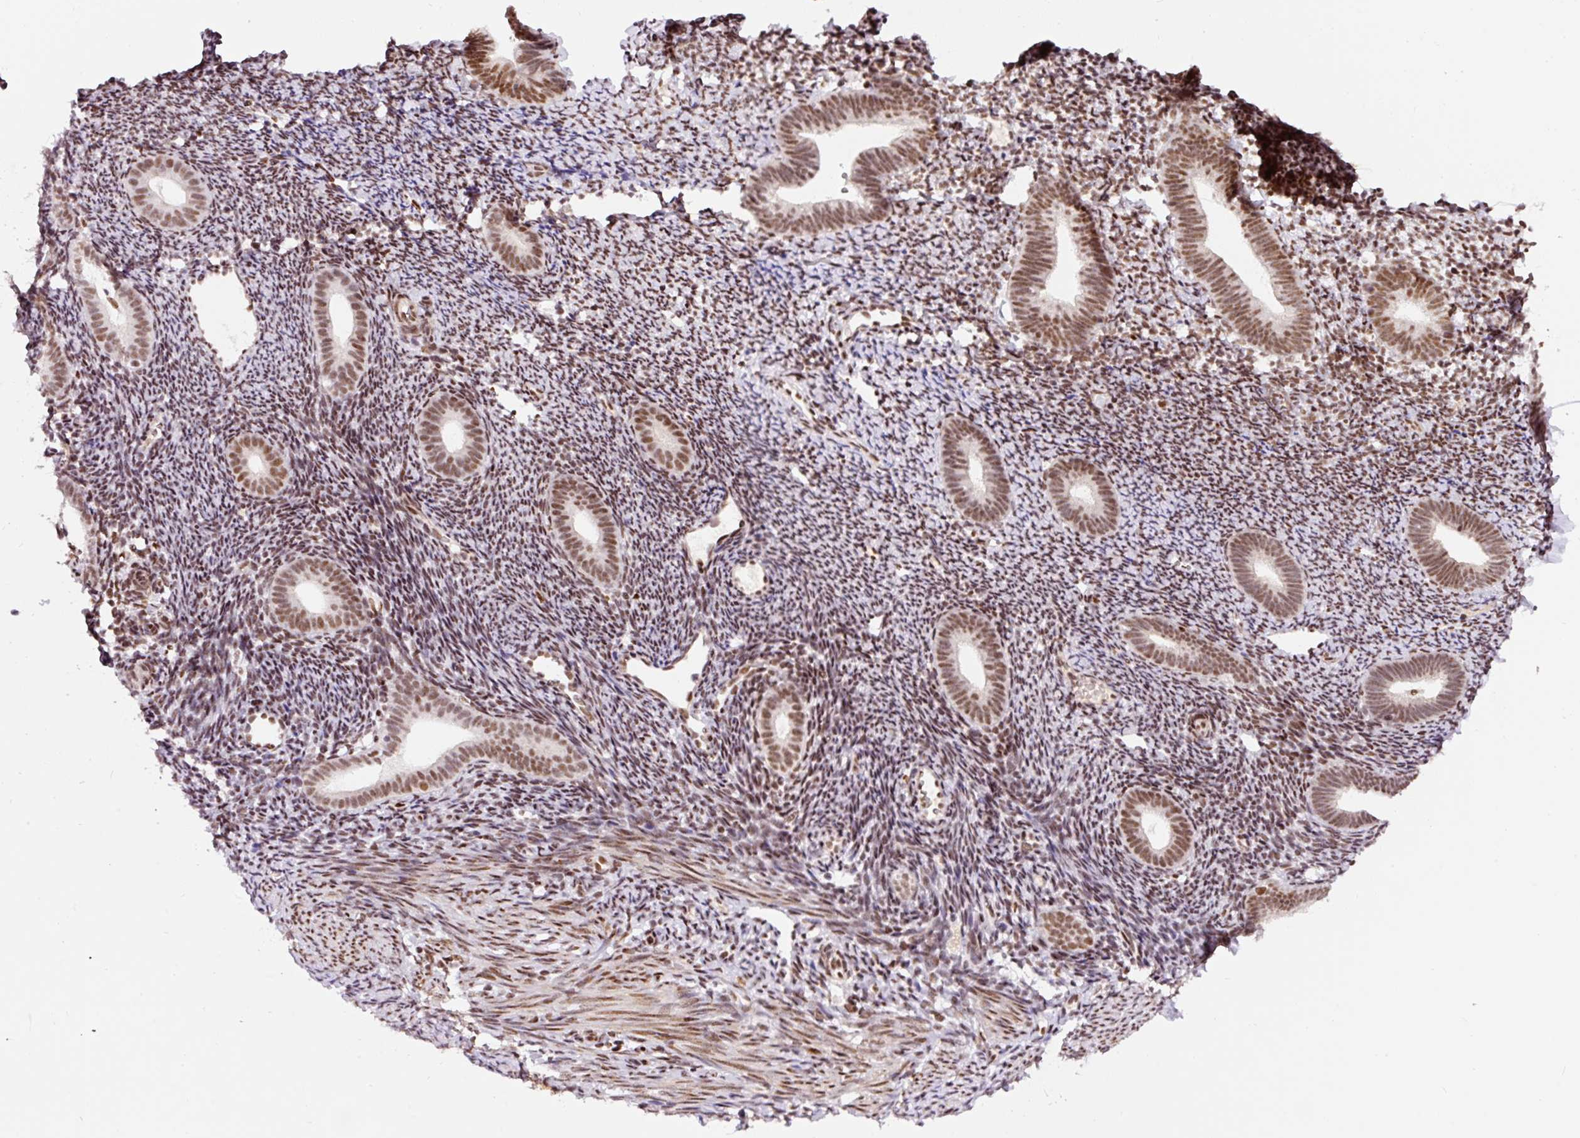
{"staining": {"intensity": "moderate", "quantity": ">75%", "location": "nuclear"}, "tissue": "endometrium", "cell_type": "Cells in endometrial stroma", "image_type": "normal", "snomed": [{"axis": "morphology", "description": "Normal tissue, NOS"}, {"axis": "topography", "description": "Endometrium"}], "caption": "Immunohistochemistry (IHC) photomicrograph of benign endometrium: endometrium stained using immunohistochemistry demonstrates medium levels of moderate protein expression localized specifically in the nuclear of cells in endometrial stroma, appearing as a nuclear brown color.", "gene": "HNRNPC", "patient": {"sex": "female", "age": 39}}